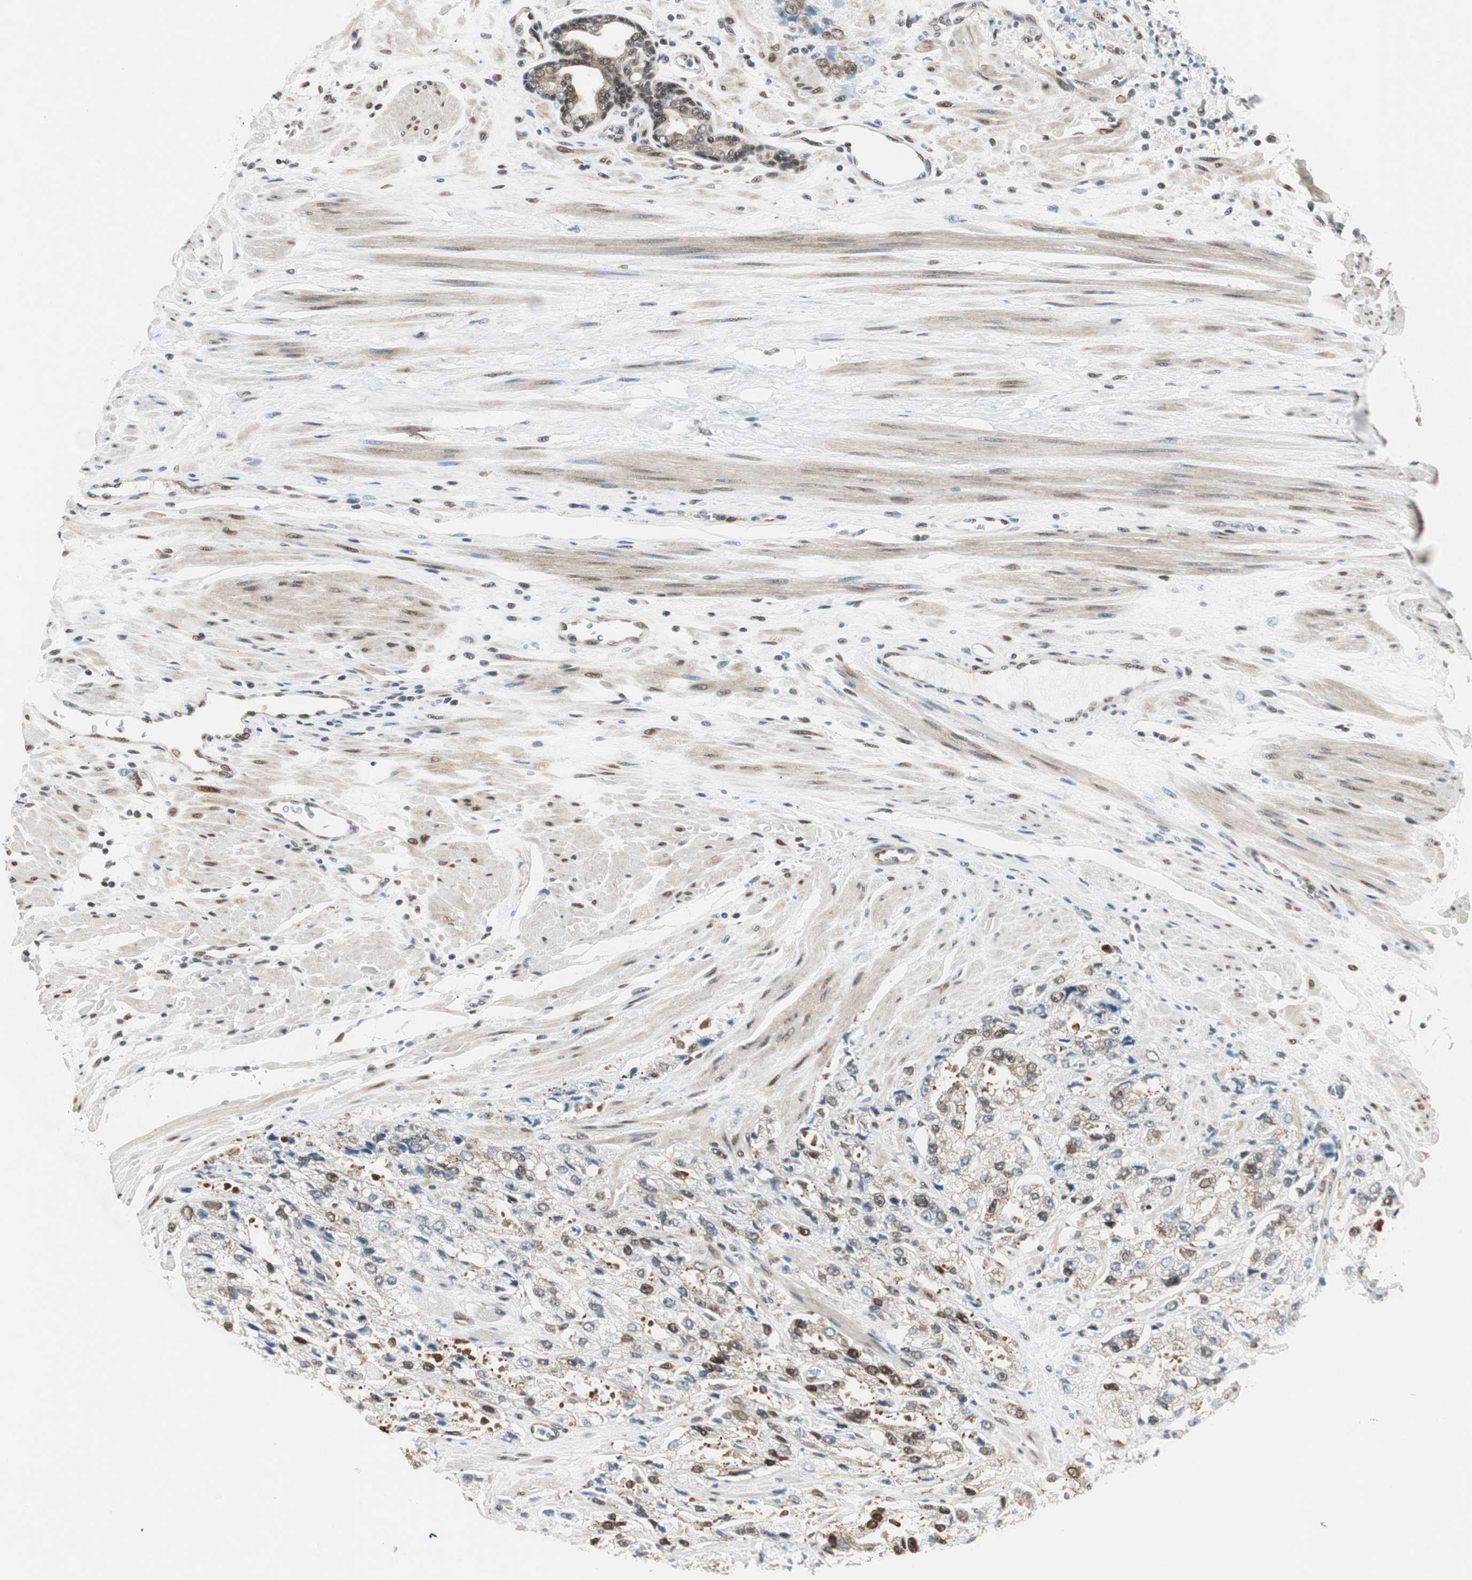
{"staining": {"intensity": "moderate", "quantity": "25%-75%", "location": "cytoplasmic/membranous,nuclear"}, "tissue": "prostate cancer", "cell_type": "Tumor cells", "image_type": "cancer", "snomed": [{"axis": "morphology", "description": "Adenocarcinoma, High grade"}, {"axis": "topography", "description": "Prostate"}], "caption": "Immunohistochemistry photomicrograph of high-grade adenocarcinoma (prostate) stained for a protein (brown), which shows medium levels of moderate cytoplasmic/membranous and nuclear expression in approximately 25%-75% of tumor cells.", "gene": "ZBTB17", "patient": {"sex": "male", "age": 58}}